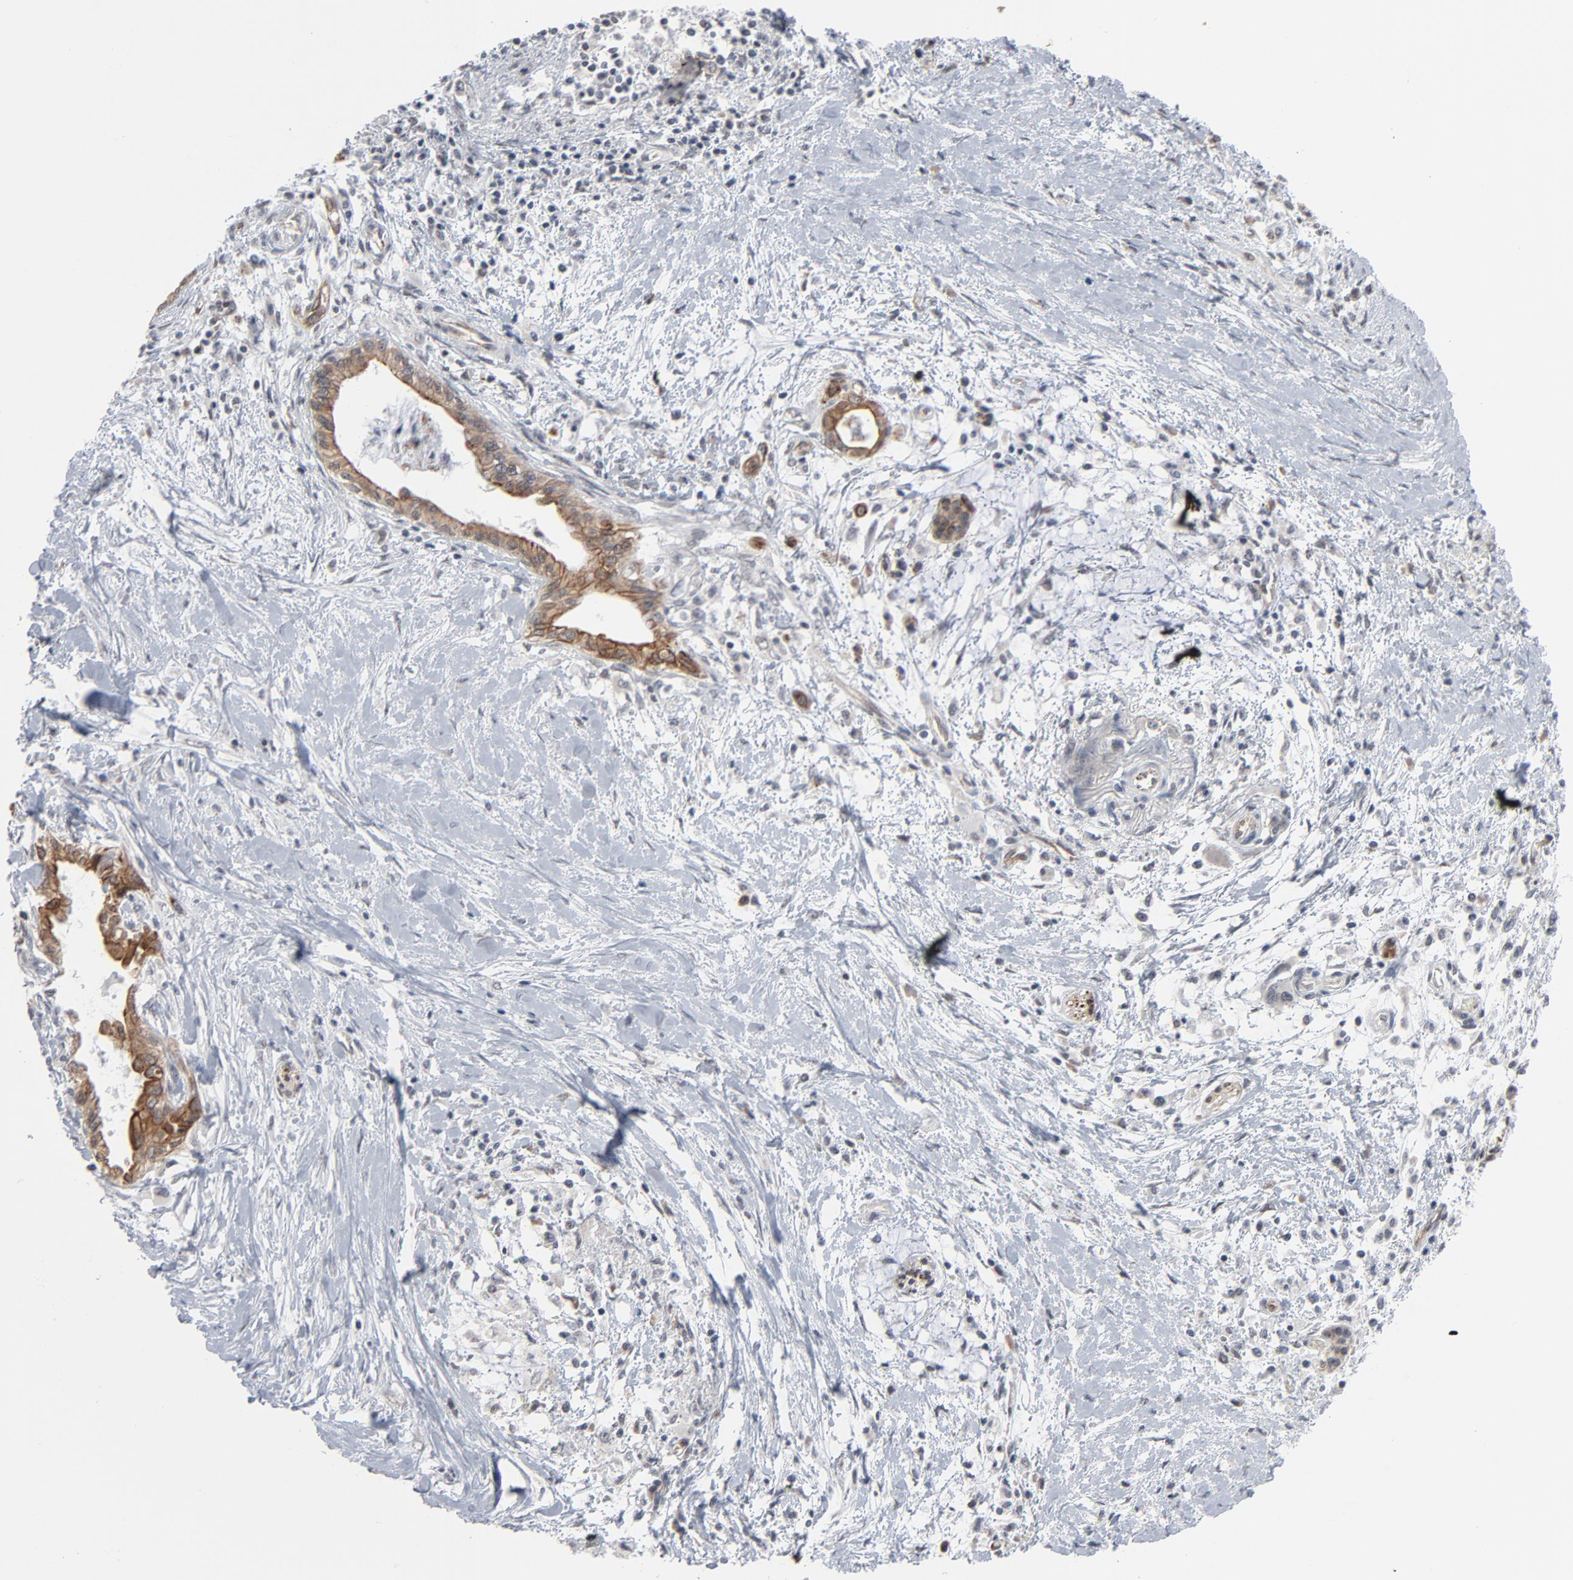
{"staining": {"intensity": "moderate", "quantity": ">75%", "location": "cytoplasmic/membranous"}, "tissue": "pancreatic cancer", "cell_type": "Tumor cells", "image_type": "cancer", "snomed": [{"axis": "morphology", "description": "Adenocarcinoma, NOS"}, {"axis": "topography", "description": "Pancreas"}], "caption": "Pancreatic cancer (adenocarcinoma) stained with immunohistochemistry (IHC) shows moderate cytoplasmic/membranous staining in approximately >75% of tumor cells.", "gene": "ITPR3", "patient": {"sex": "female", "age": 64}}